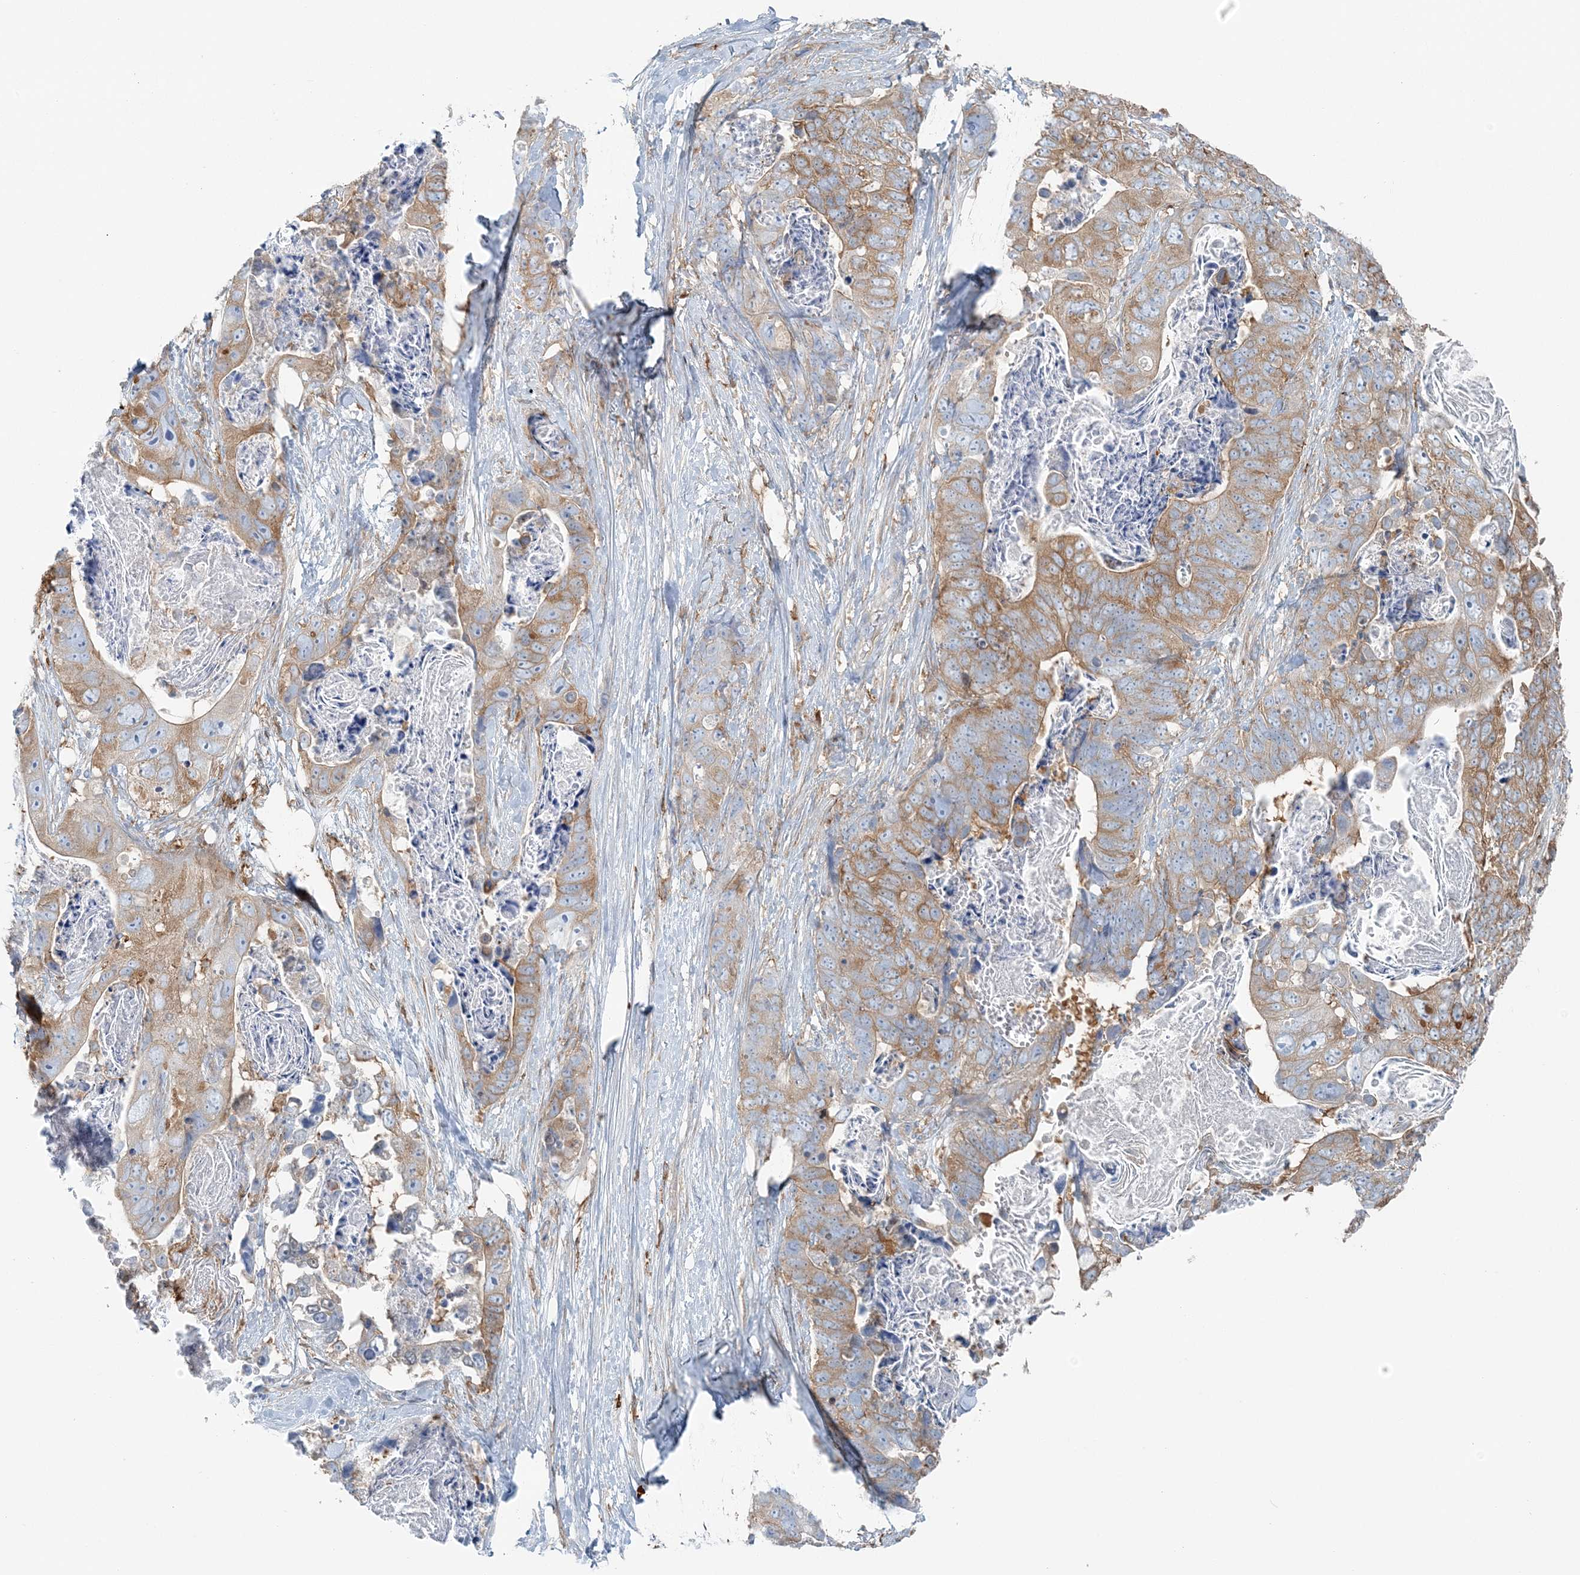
{"staining": {"intensity": "moderate", "quantity": ">75%", "location": "cytoplasmic/membranous"}, "tissue": "stomach cancer", "cell_type": "Tumor cells", "image_type": "cancer", "snomed": [{"axis": "morphology", "description": "Adenocarcinoma, NOS"}, {"axis": "topography", "description": "Stomach"}], "caption": "Tumor cells show medium levels of moderate cytoplasmic/membranous positivity in about >75% of cells in human adenocarcinoma (stomach). (IHC, brightfield microscopy, high magnification).", "gene": "SNX2", "patient": {"sex": "female", "age": 89}}